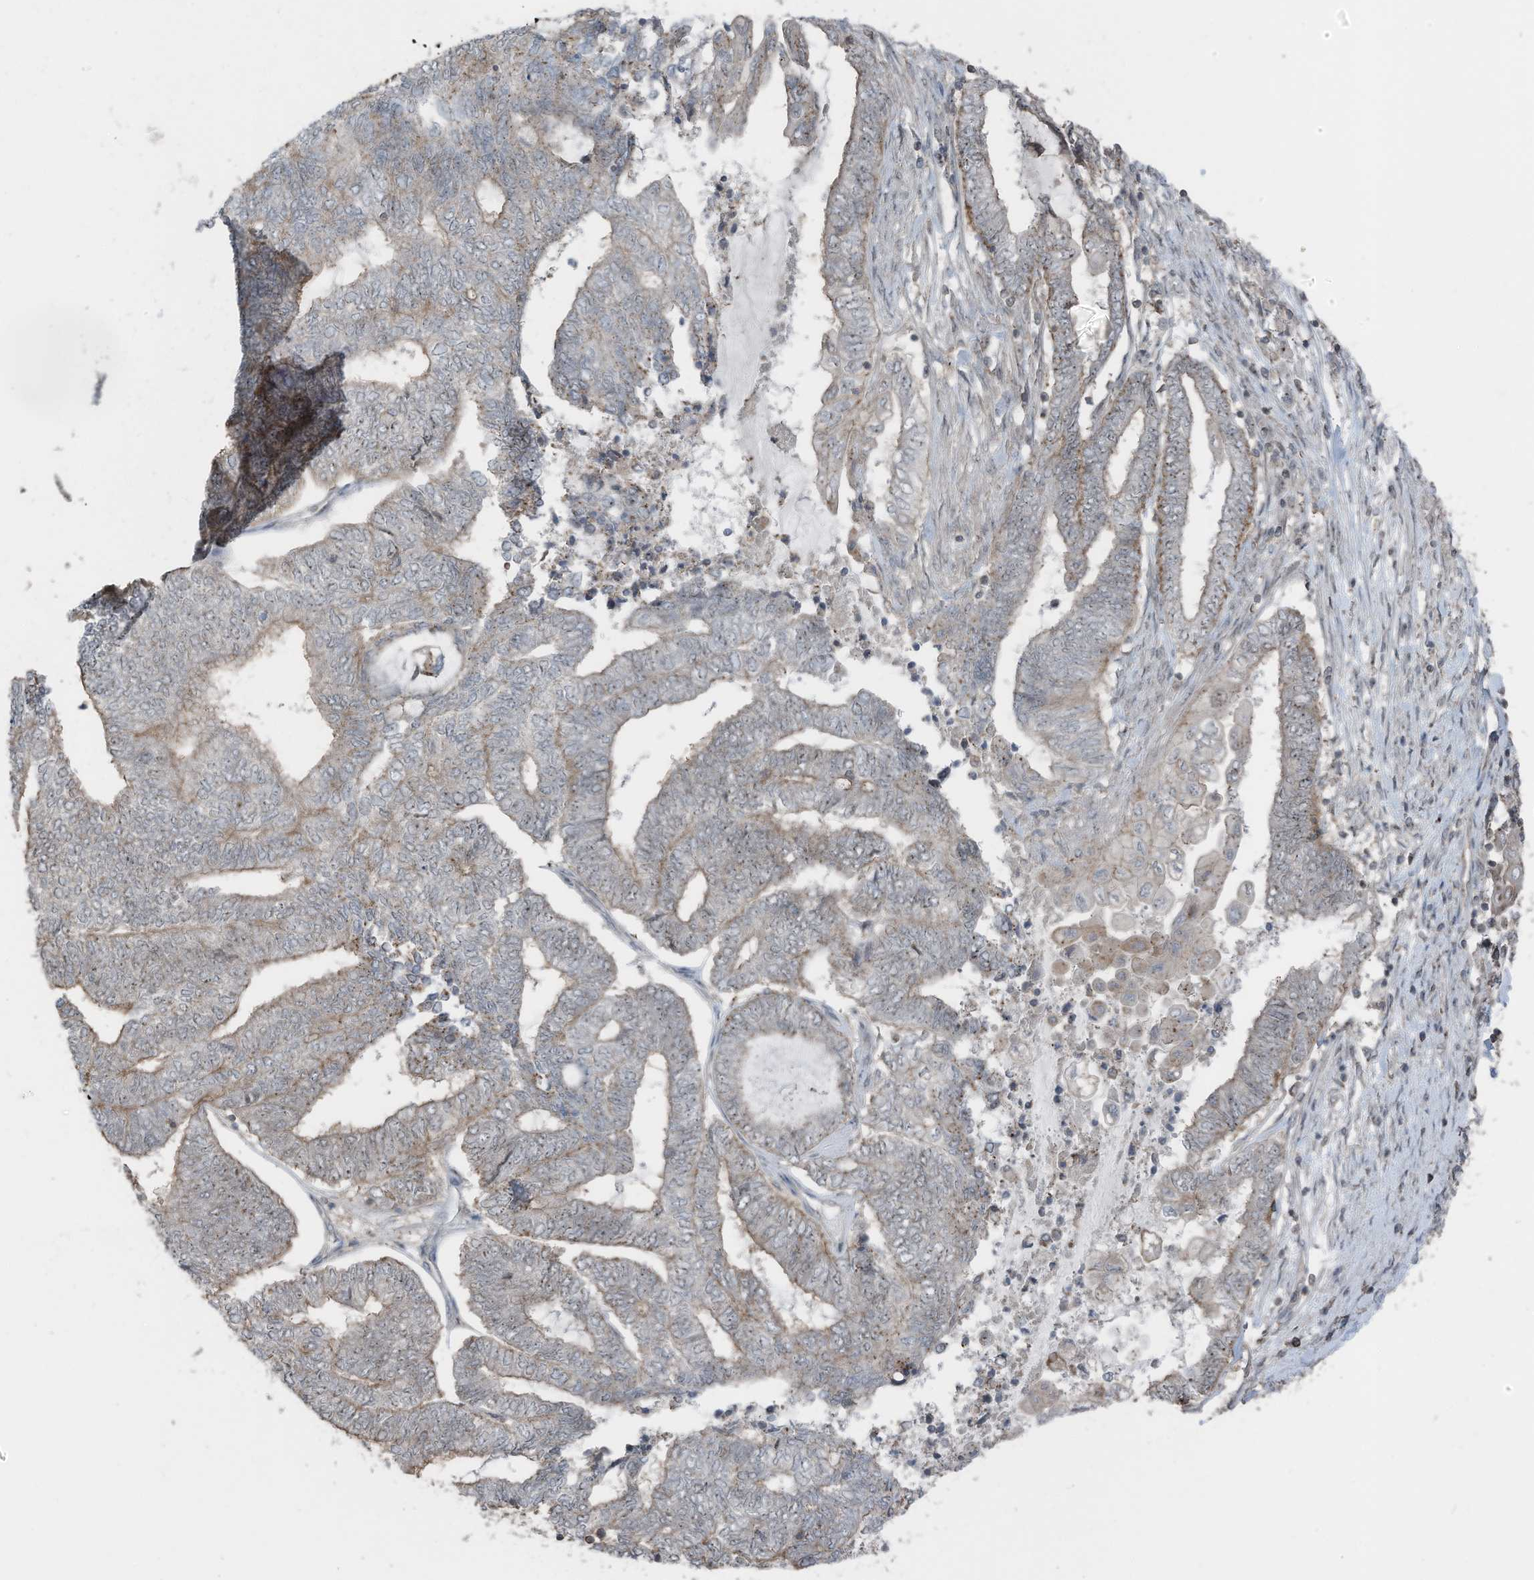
{"staining": {"intensity": "moderate", "quantity": "25%-75%", "location": "nuclear"}, "tissue": "endometrial cancer", "cell_type": "Tumor cells", "image_type": "cancer", "snomed": [{"axis": "morphology", "description": "Adenocarcinoma, NOS"}, {"axis": "topography", "description": "Uterus"}, {"axis": "topography", "description": "Endometrium"}], "caption": "Endometrial adenocarcinoma was stained to show a protein in brown. There is medium levels of moderate nuclear staining in approximately 25%-75% of tumor cells.", "gene": "UTP3", "patient": {"sex": "female", "age": 70}}